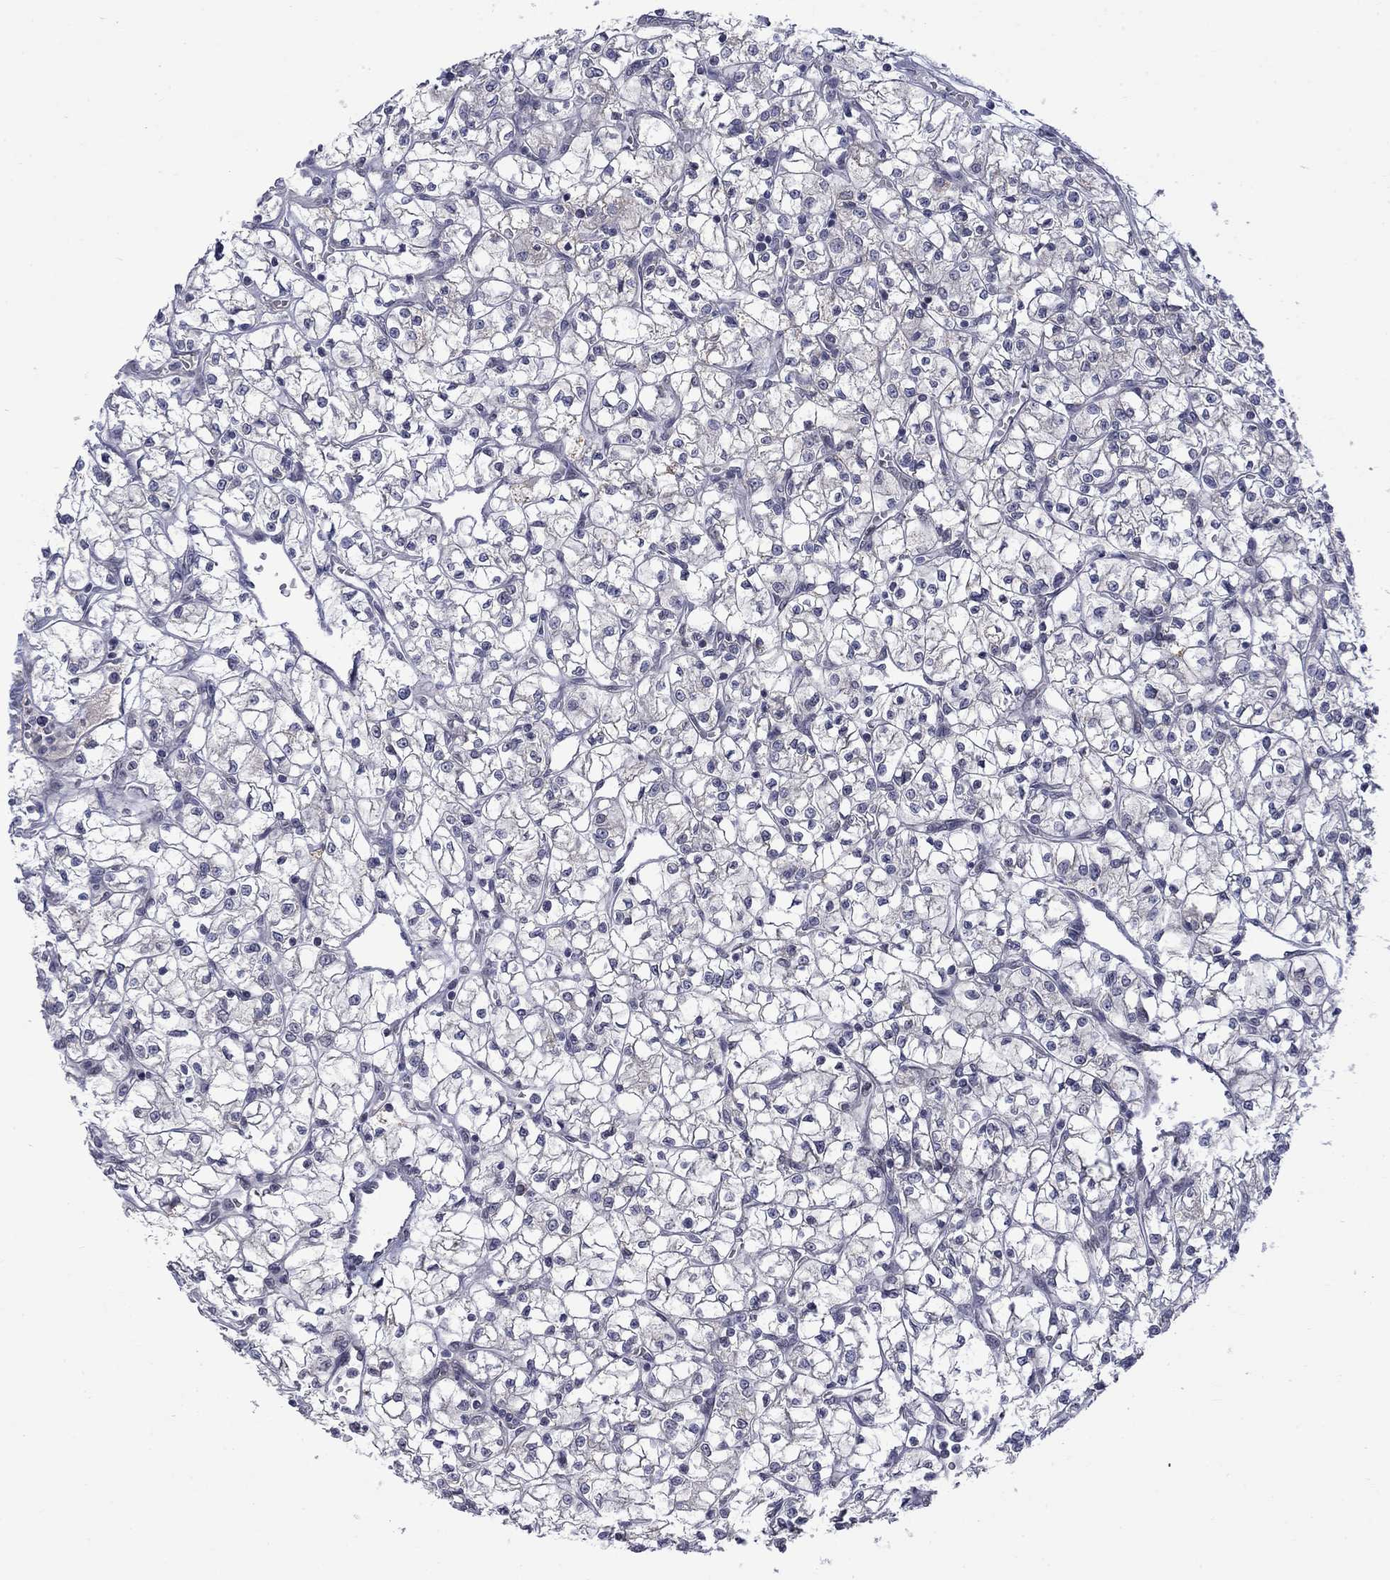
{"staining": {"intensity": "negative", "quantity": "none", "location": "none"}, "tissue": "renal cancer", "cell_type": "Tumor cells", "image_type": "cancer", "snomed": [{"axis": "morphology", "description": "Adenocarcinoma, NOS"}, {"axis": "topography", "description": "Kidney"}], "caption": "The photomicrograph displays no significant expression in tumor cells of renal cancer.", "gene": "KCNJ16", "patient": {"sex": "female", "age": 64}}